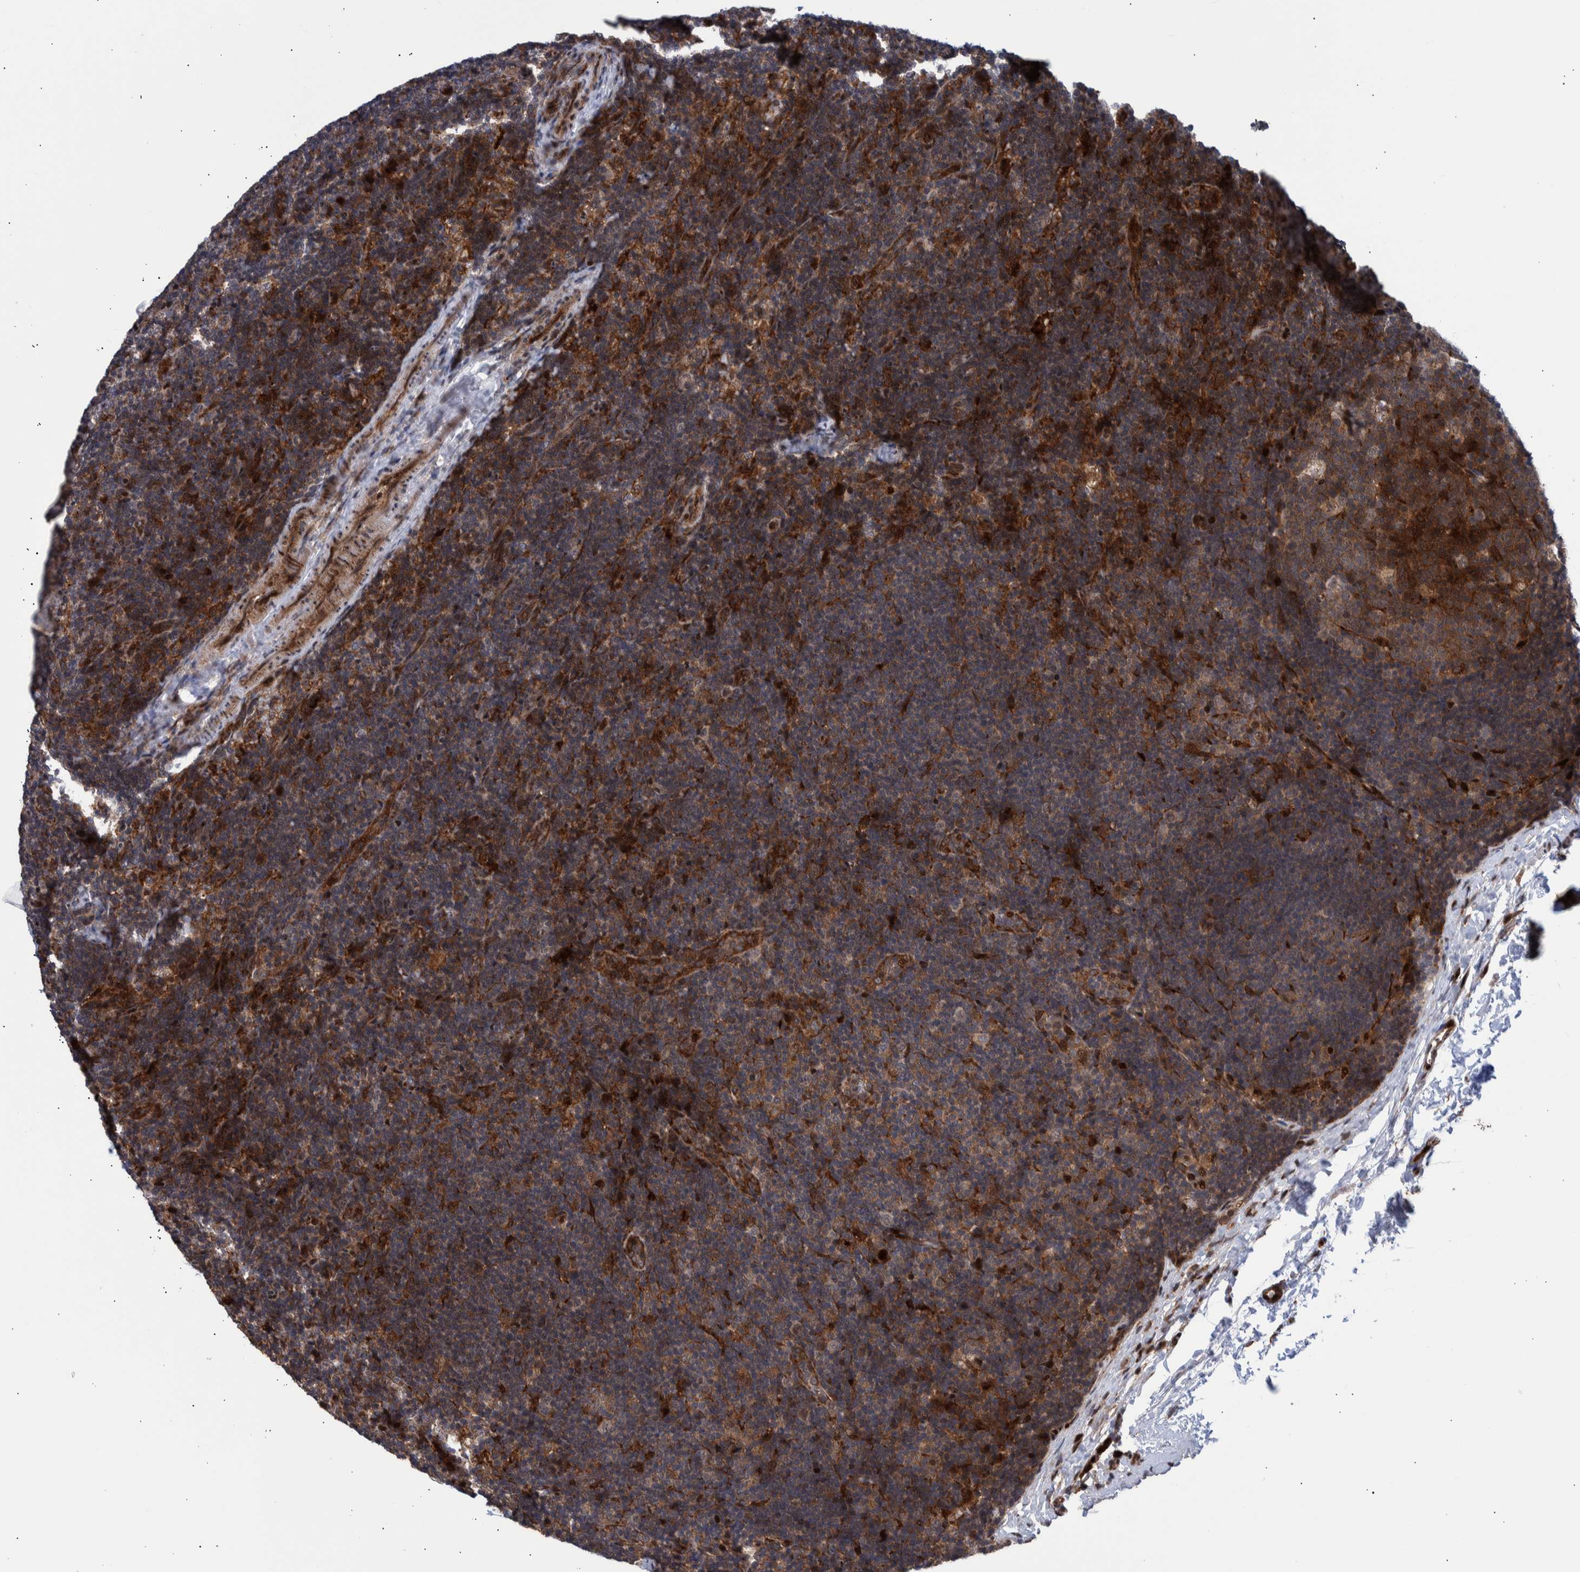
{"staining": {"intensity": "moderate", "quantity": ">75%", "location": "cytoplasmic/membranous"}, "tissue": "lymph node", "cell_type": "Germinal center cells", "image_type": "normal", "snomed": [{"axis": "morphology", "description": "Normal tissue, NOS"}, {"axis": "topography", "description": "Lymph node"}], "caption": "About >75% of germinal center cells in benign lymph node reveal moderate cytoplasmic/membranous protein staining as visualized by brown immunohistochemical staining.", "gene": "SHISA6", "patient": {"sex": "female", "age": 22}}